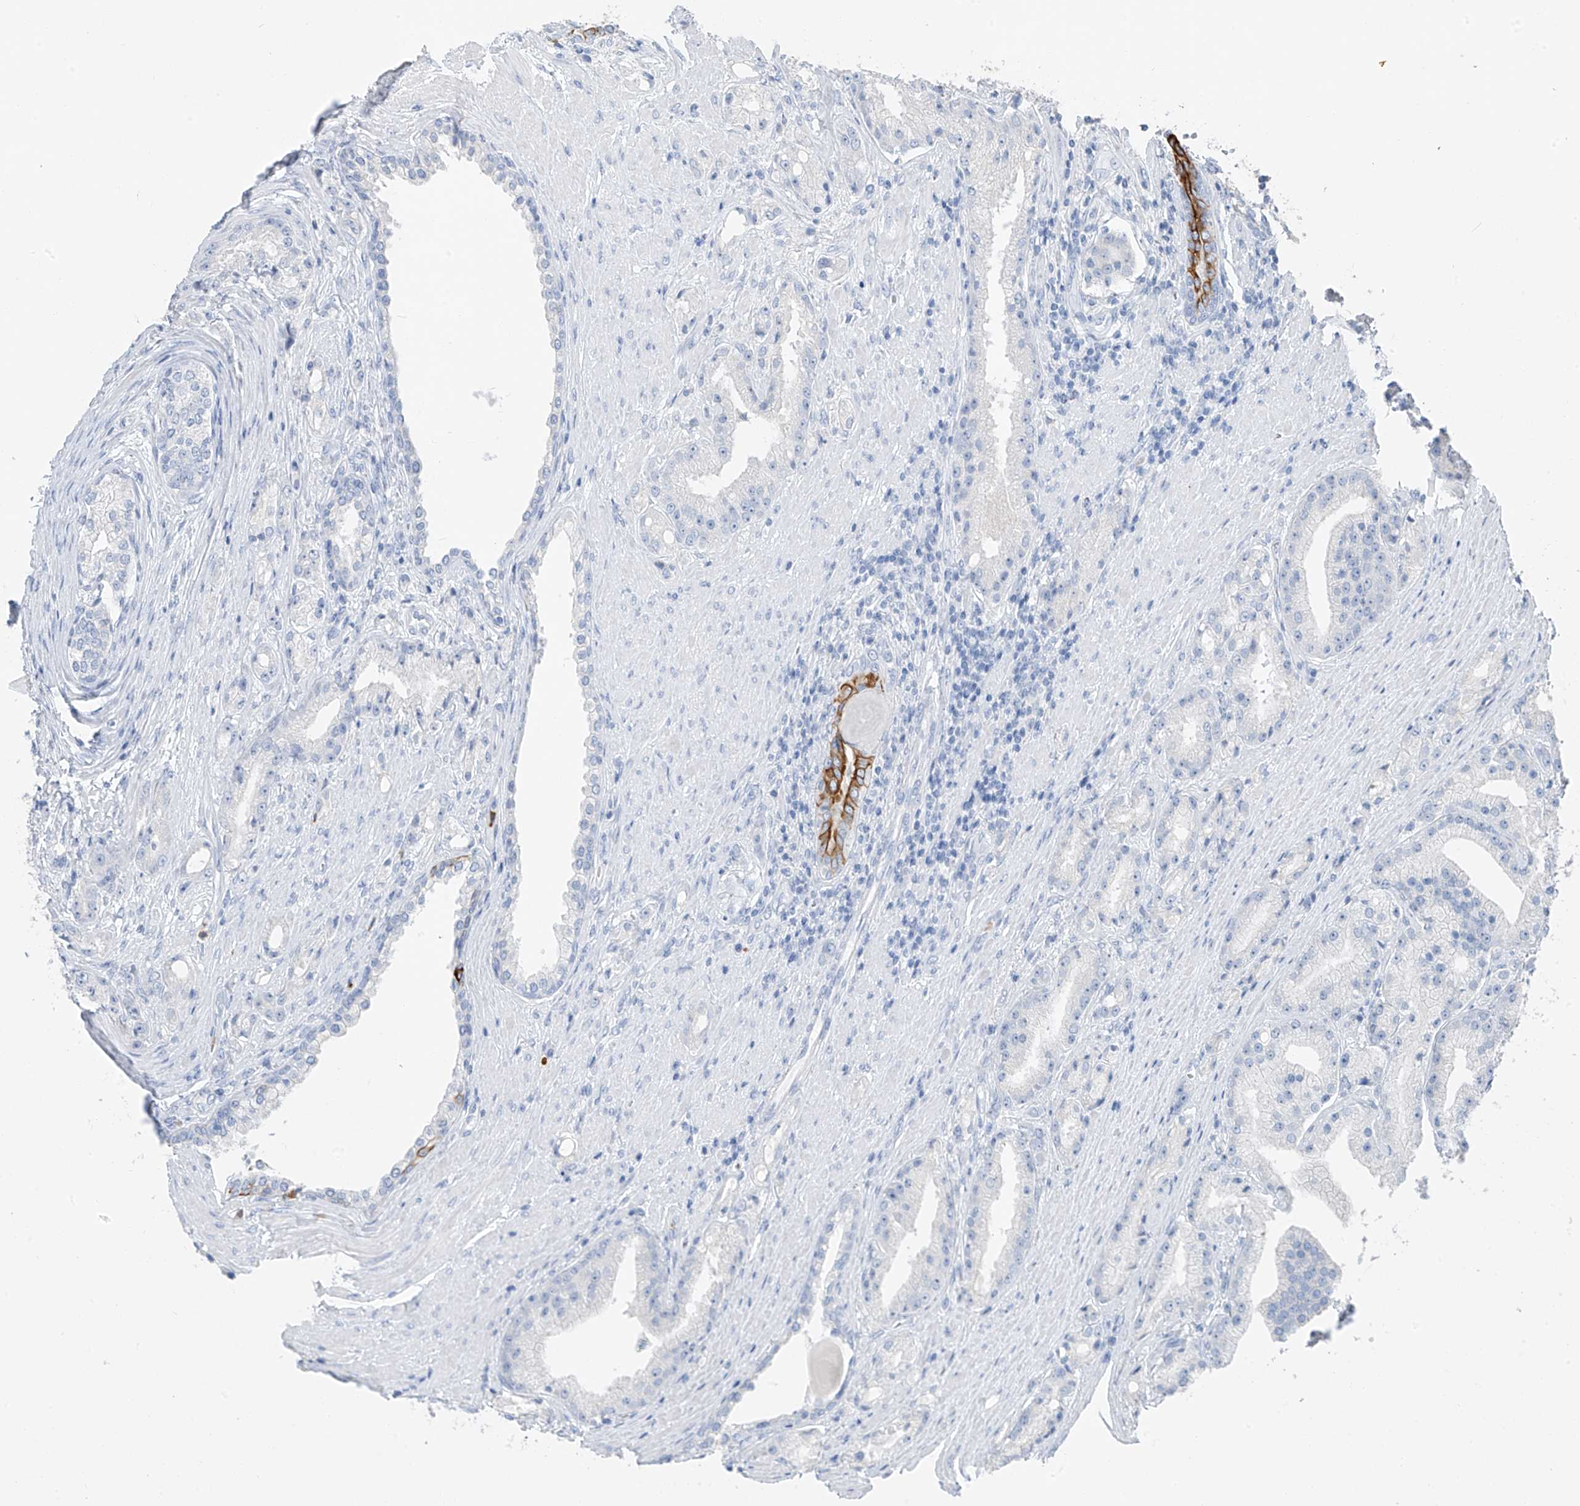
{"staining": {"intensity": "negative", "quantity": "none", "location": "none"}, "tissue": "prostate cancer", "cell_type": "Tumor cells", "image_type": "cancer", "snomed": [{"axis": "morphology", "description": "Adenocarcinoma, Low grade"}, {"axis": "topography", "description": "Prostate"}], "caption": "Immunohistochemistry of prostate adenocarcinoma (low-grade) exhibits no staining in tumor cells.", "gene": "PAFAH1B3", "patient": {"sex": "male", "age": 67}}